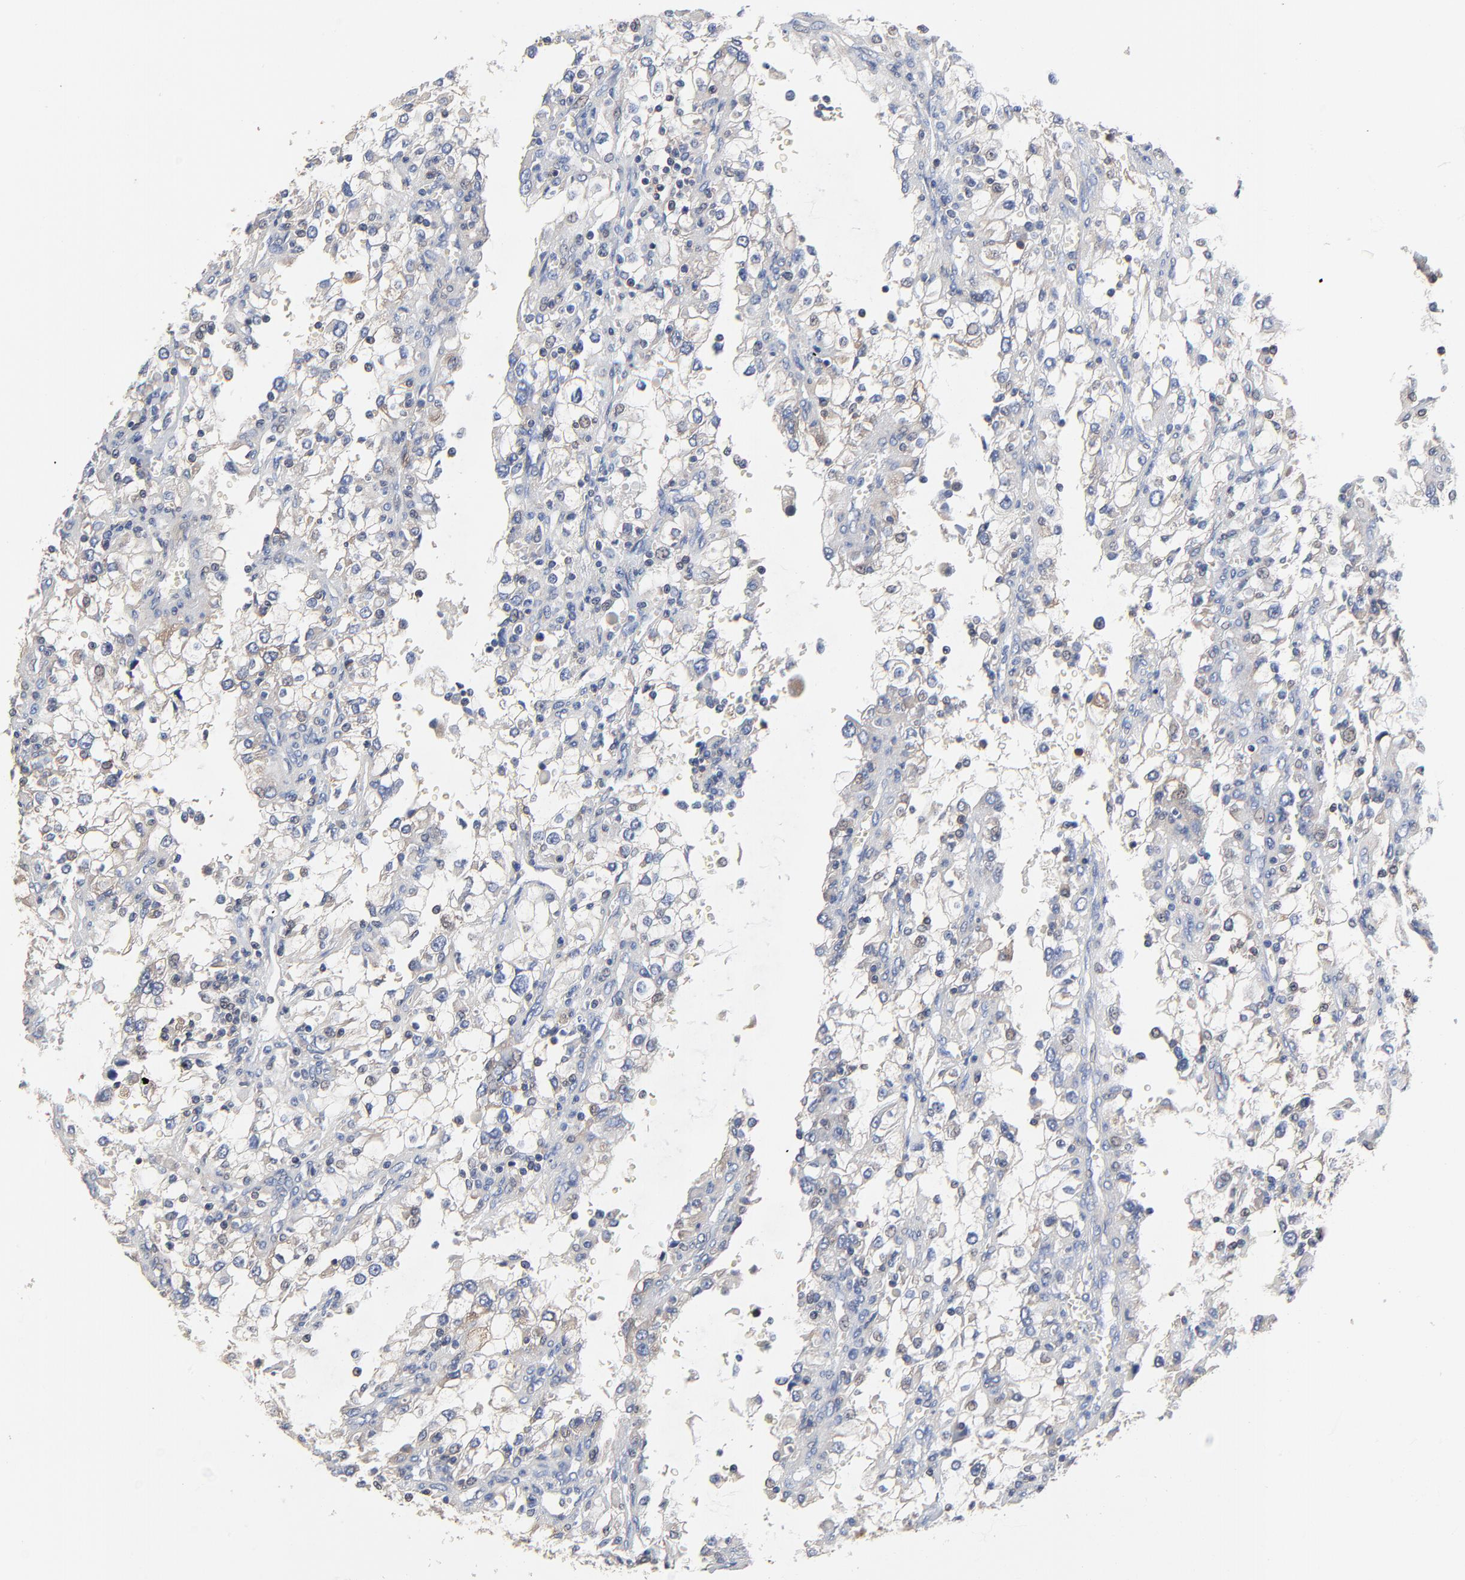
{"staining": {"intensity": "negative", "quantity": "none", "location": "none"}, "tissue": "renal cancer", "cell_type": "Tumor cells", "image_type": "cancer", "snomed": [{"axis": "morphology", "description": "Adenocarcinoma, NOS"}, {"axis": "topography", "description": "Kidney"}], "caption": "This is an immunohistochemistry image of human renal adenocarcinoma. There is no staining in tumor cells.", "gene": "SKAP1", "patient": {"sex": "female", "age": 52}}